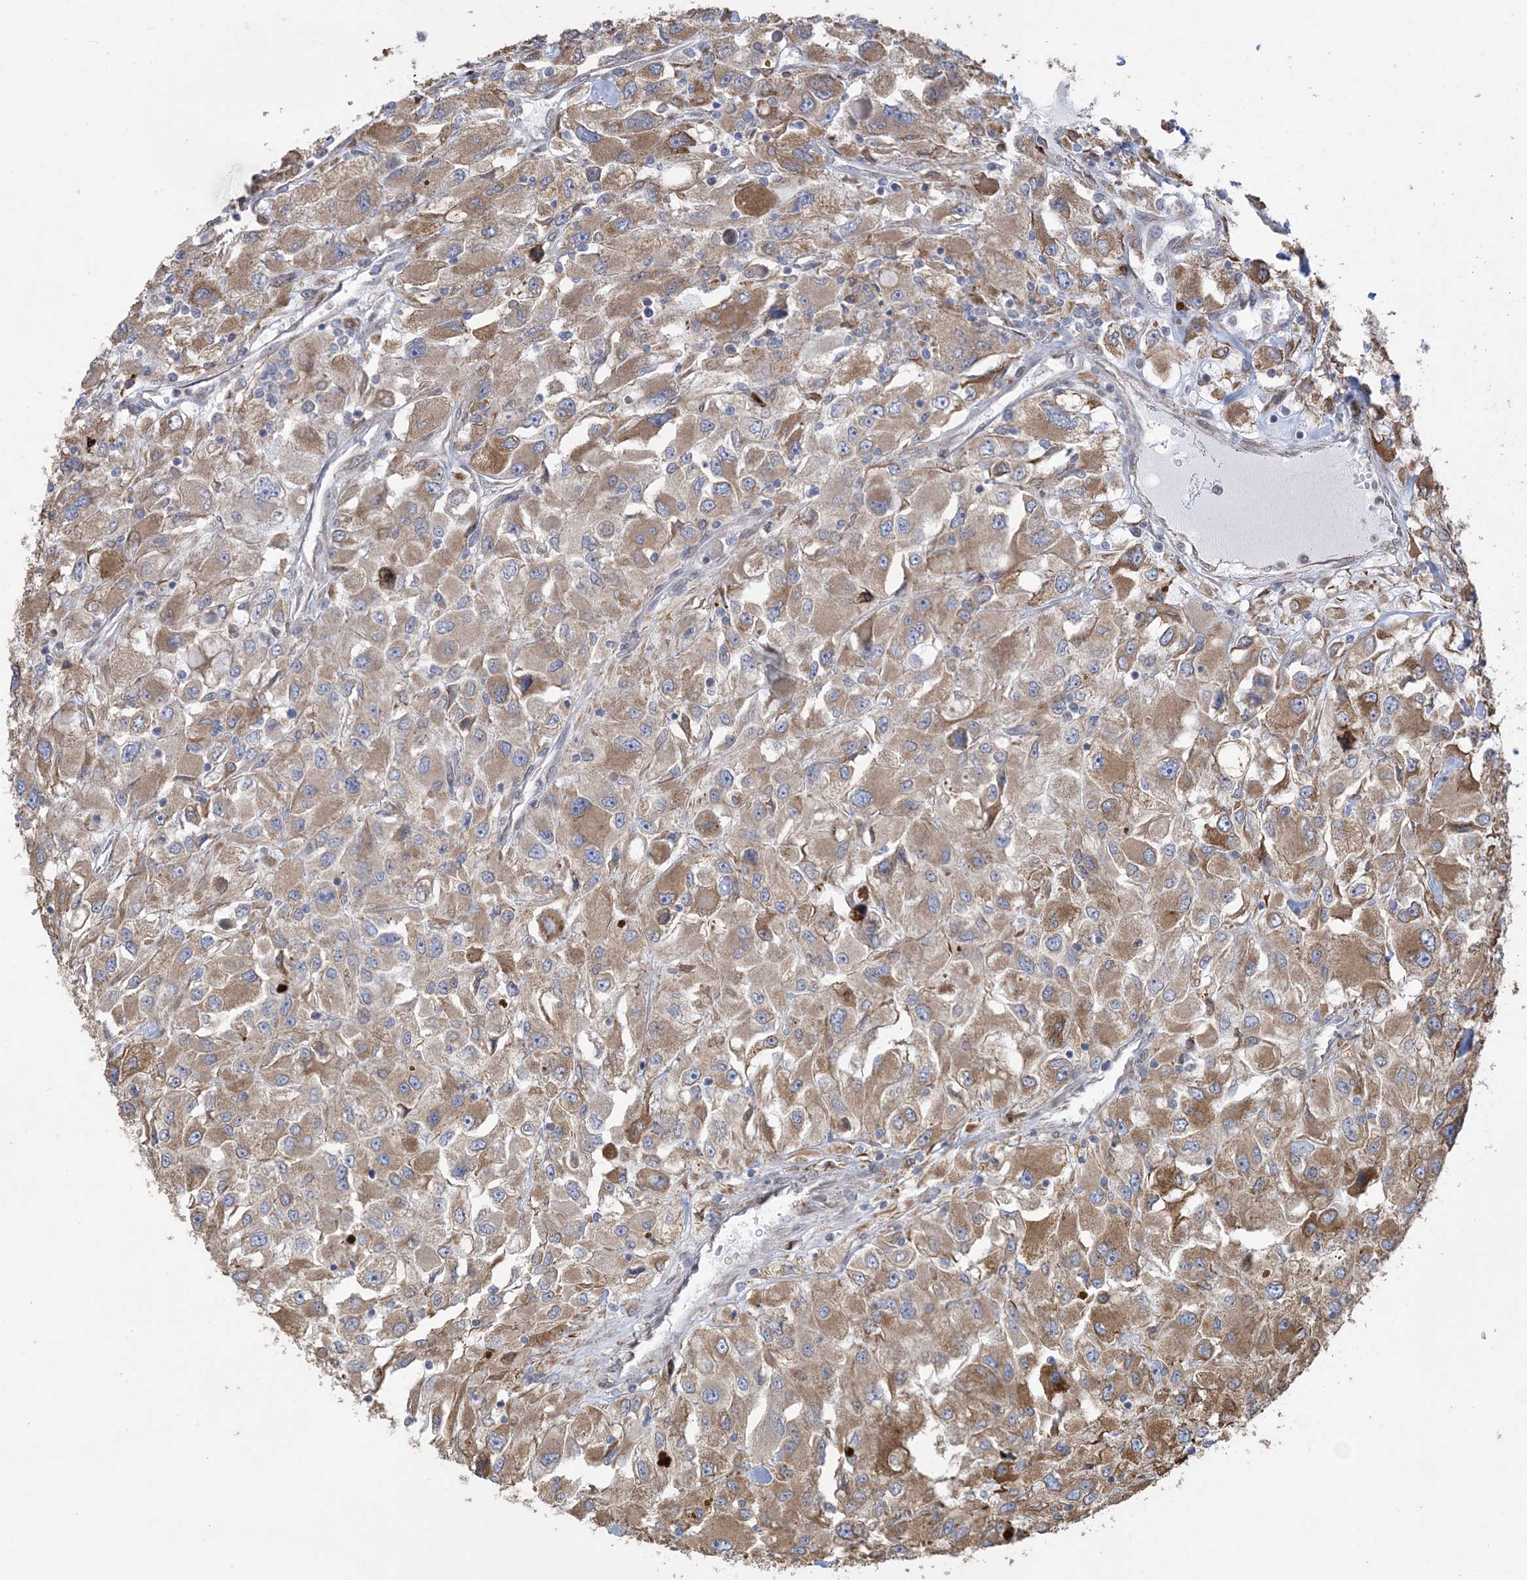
{"staining": {"intensity": "strong", "quantity": ">75%", "location": "cytoplasmic/membranous"}, "tissue": "renal cancer", "cell_type": "Tumor cells", "image_type": "cancer", "snomed": [{"axis": "morphology", "description": "Adenocarcinoma, NOS"}, {"axis": "topography", "description": "Kidney"}], "caption": "Tumor cells show strong cytoplasmic/membranous staining in approximately >75% of cells in adenocarcinoma (renal).", "gene": "SHANK1", "patient": {"sex": "female", "age": 52}}